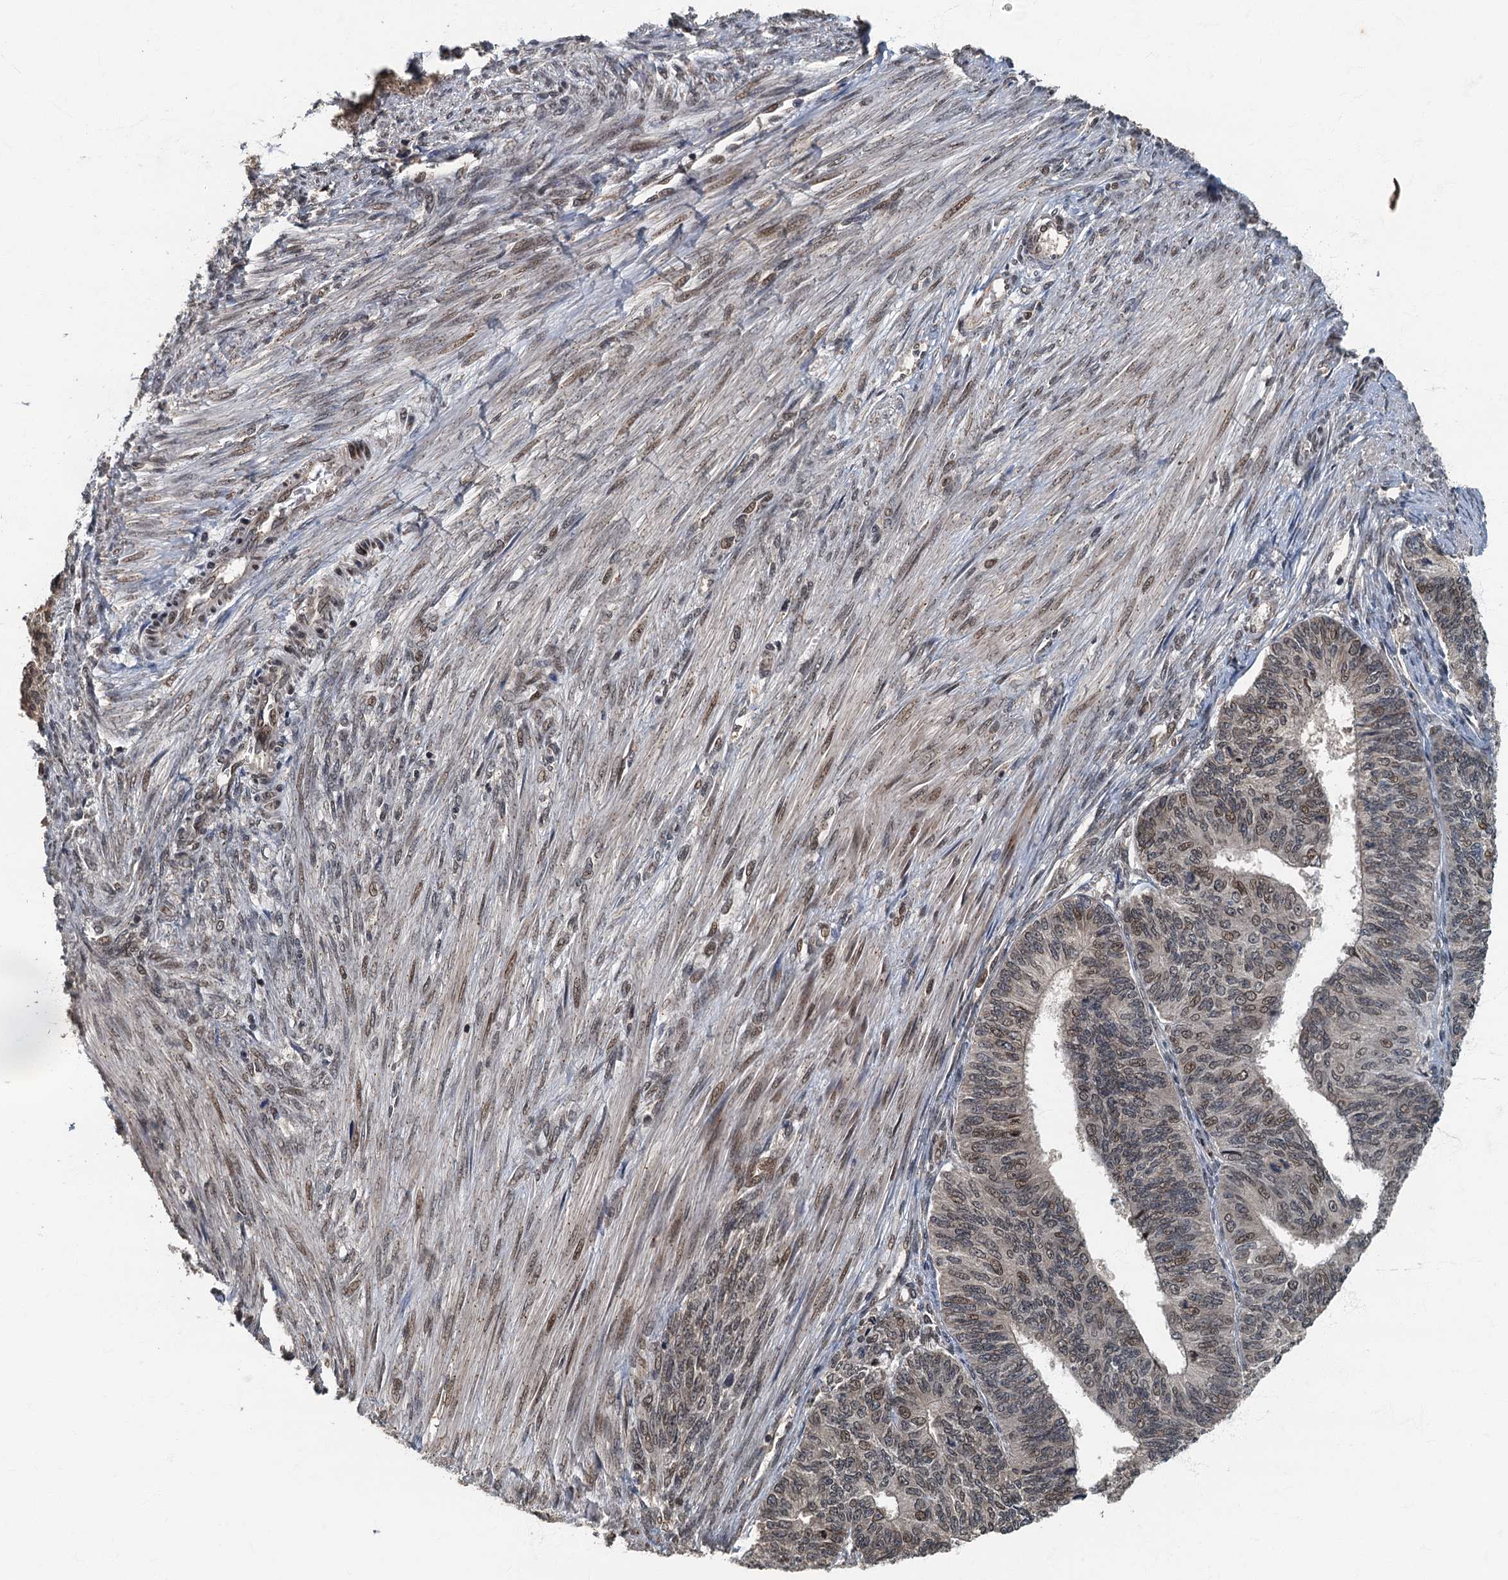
{"staining": {"intensity": "weak", "quantity": "25%-75%", "location": "nuclear"}, "tissue": "endometrial cancer", "cell_type": "Tumor cells", "image_type": "cancer", "snomed": [{"axis": "morphology", "description": "Adenocarcinoma, NOS"}, {"axis": "topography", "description": "Endometrium"}], "caption": "The photomicrograph demonstrates a brown stain indicating the presence of a protein in the nuclear of tumor cells in endometrial cancer.", "gene": "CKAP2L", "patient": {"sex": "female", "age": 32}}